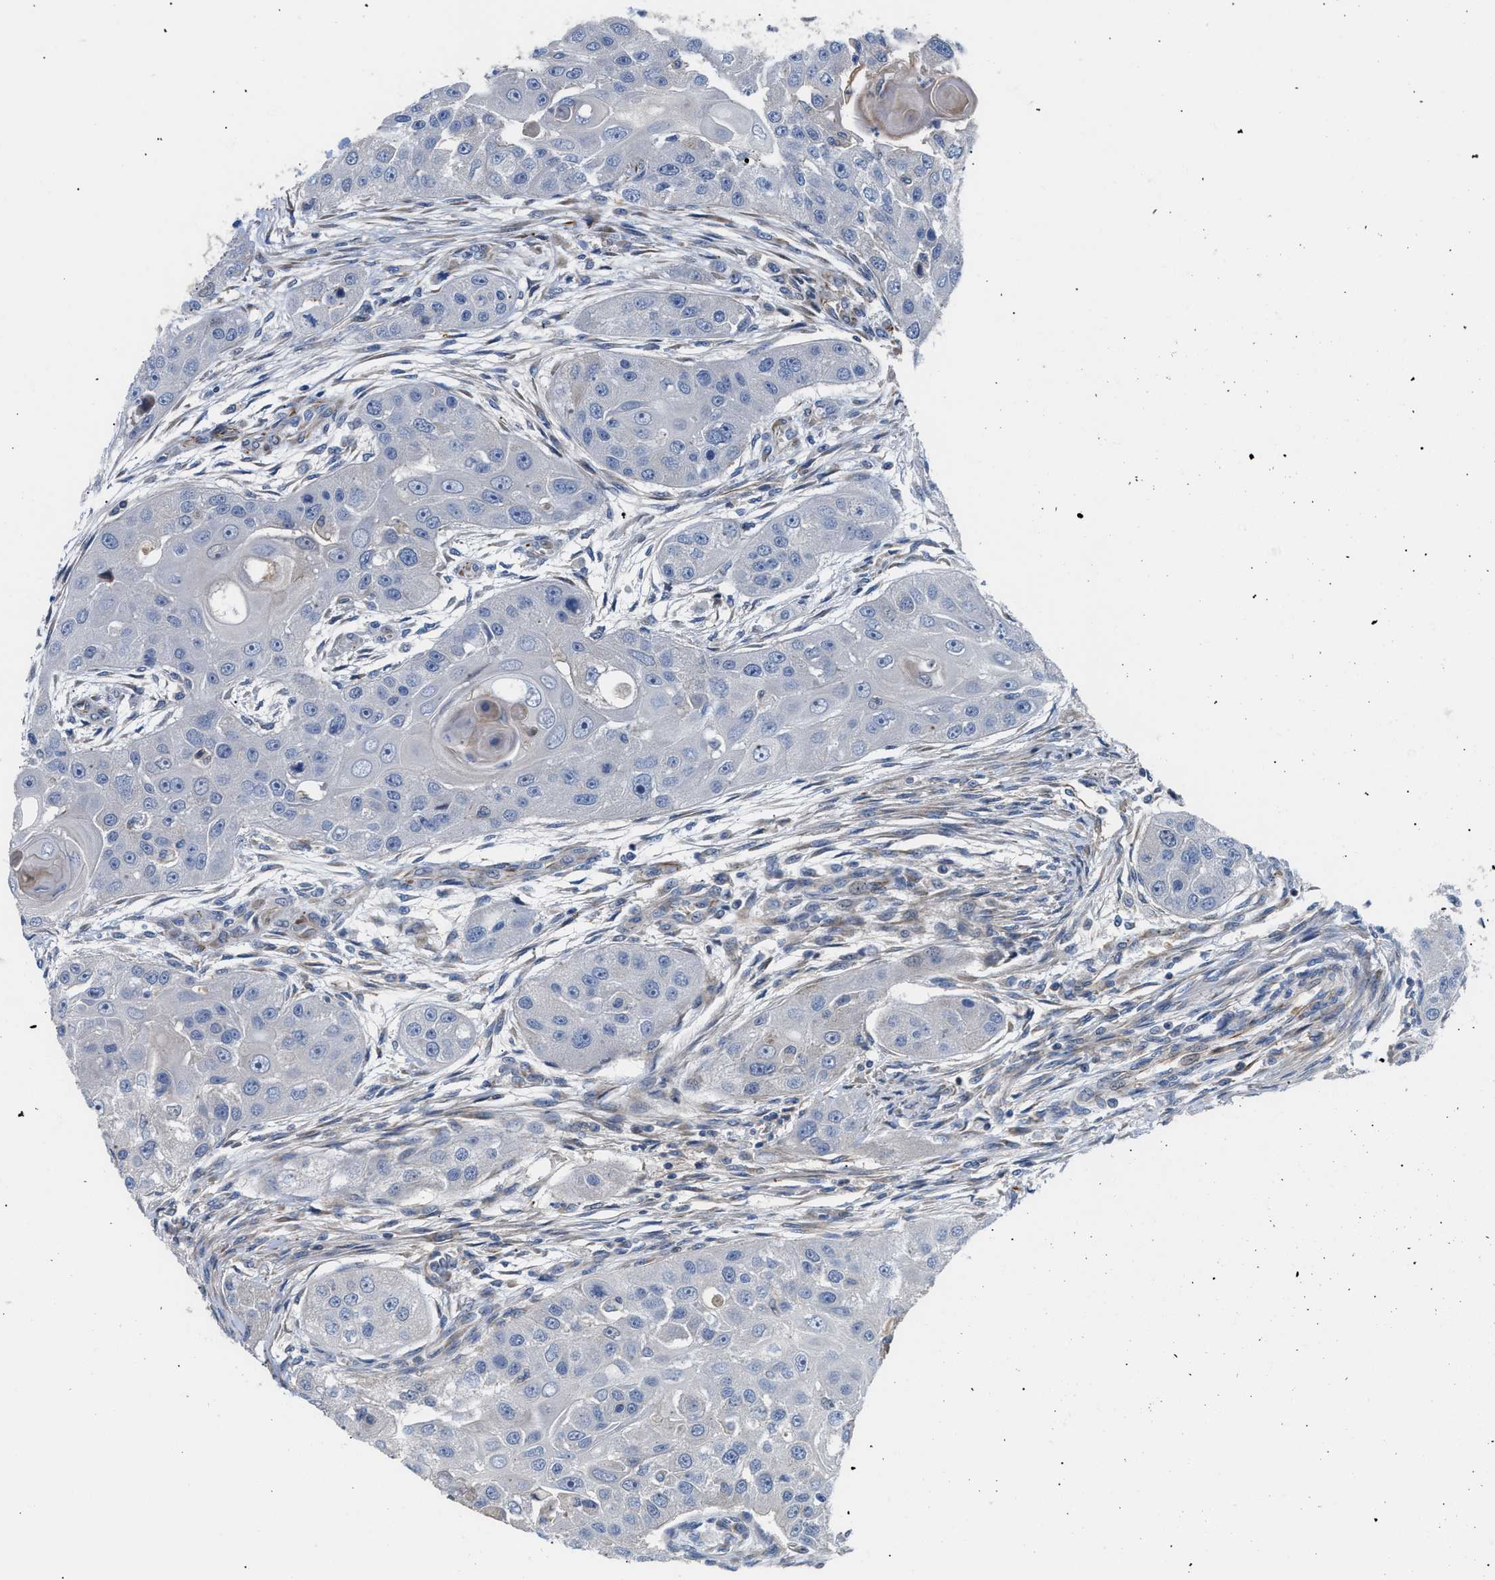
{"staining": {"intensity": "negative", "quantity": "none", "location": "none"}, "tissue": "head and neck cancer", "cell_type": "Tumor cells", "image_type": "cancer", "snomed": [{"axis": "morphology", "description": "Normal tissue, NOS"}, {"axis": "morphology", "description": "Squamous cell carcinoma, NOS"}, {"axis": "topography", "description": "Skeletal muscle"}, {"axis": "topography", "description": "Head-Neck"}], "caption": "This is an IHC image of human head and neck cancer. There is no staining in tumor cells.", "gene": "TFPI", "patient": {"sex": "male", "age": 51}}